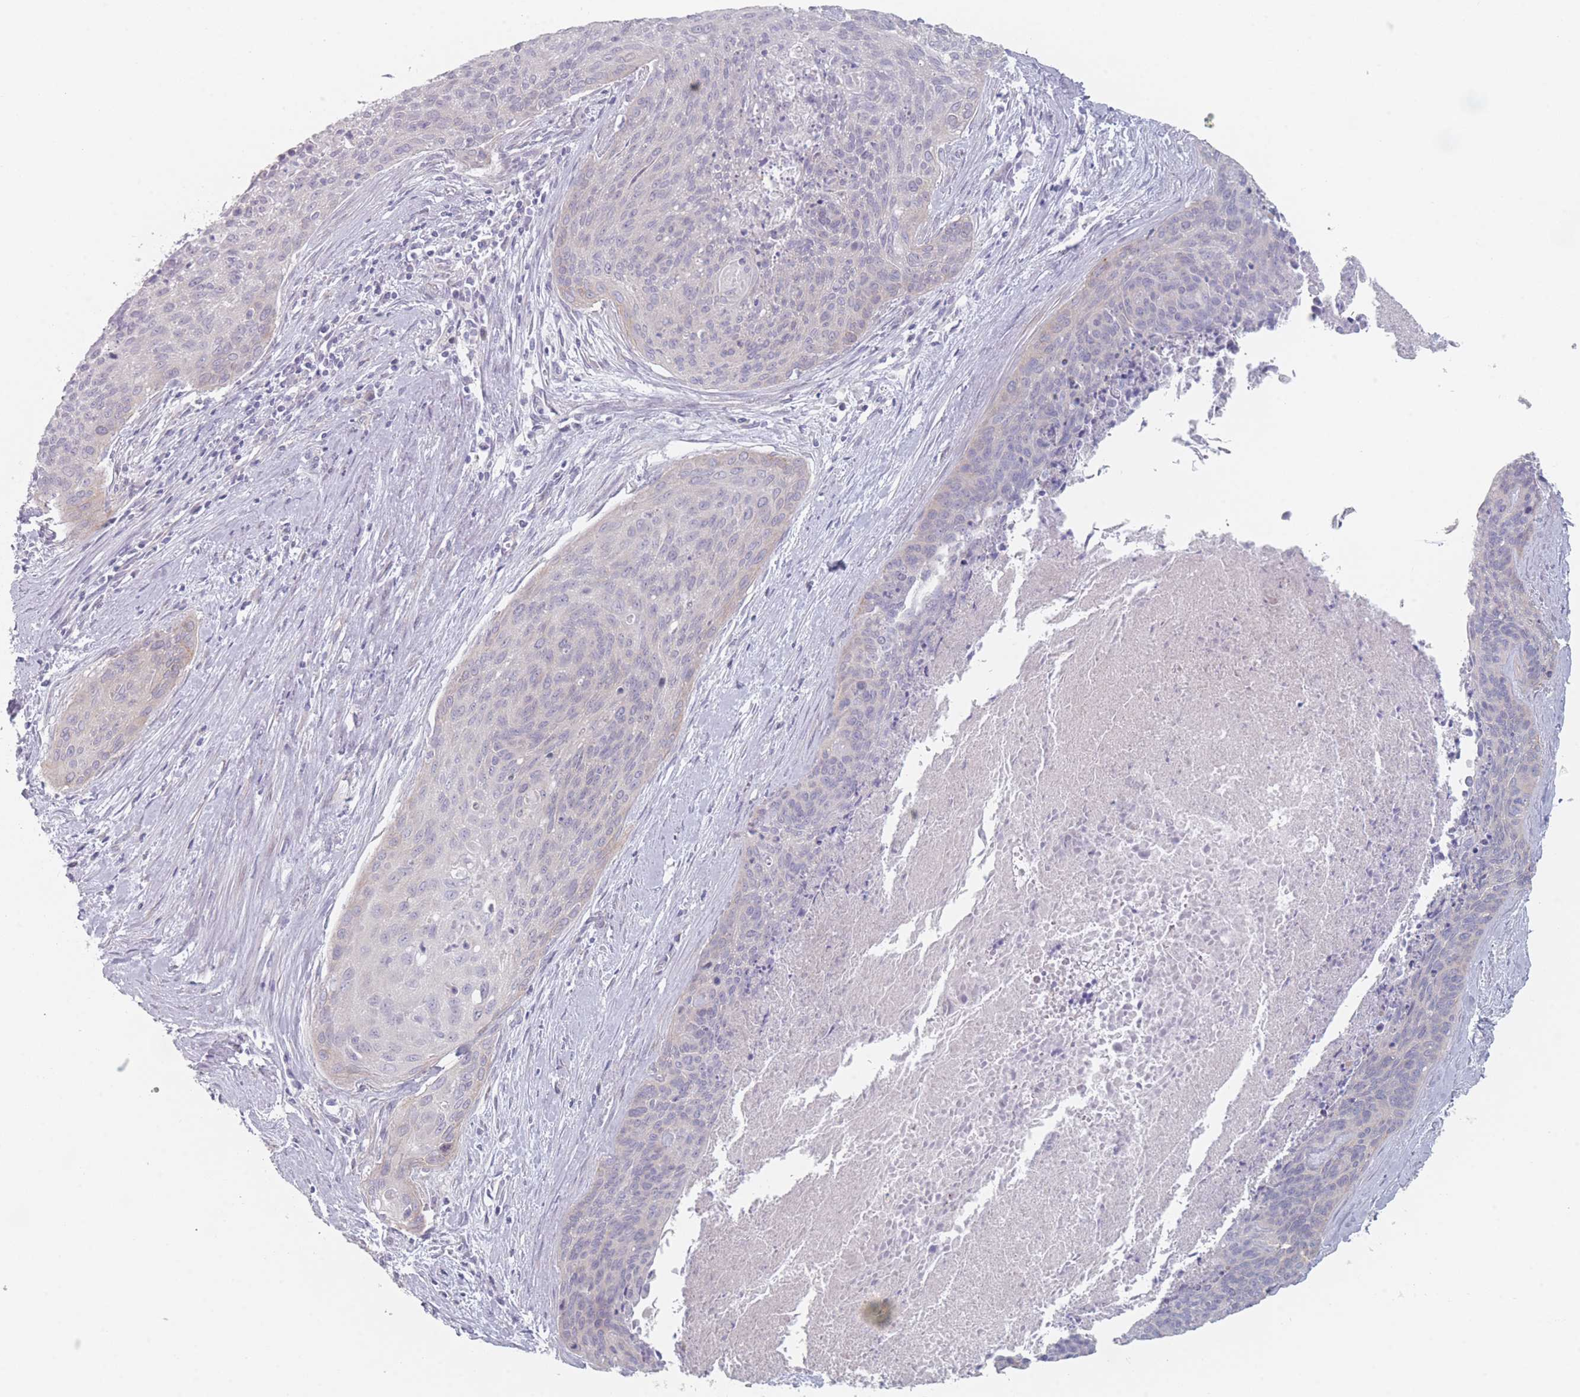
{"staining": {"intensity": "negative", "quantity": "none", "location": "none"}, "tissue": "cervical cancer", "cell_type": "Tumor cells", "image_type": "cancer", "snomed": [{"axis": "morphology", "description": "Squamous cell carcinoma, NOS"}, {"axis": "topography", "description": "Cervix"}], "caption": "Micrograph shows no significant protein expression in tumor cells of cervical cancer. (DAB immunohistochemistry (IHC) visualized using brightfield microscopy, high magnification).", "gene": "RNF4", "patient": {"sex": "female", "age": 55}}